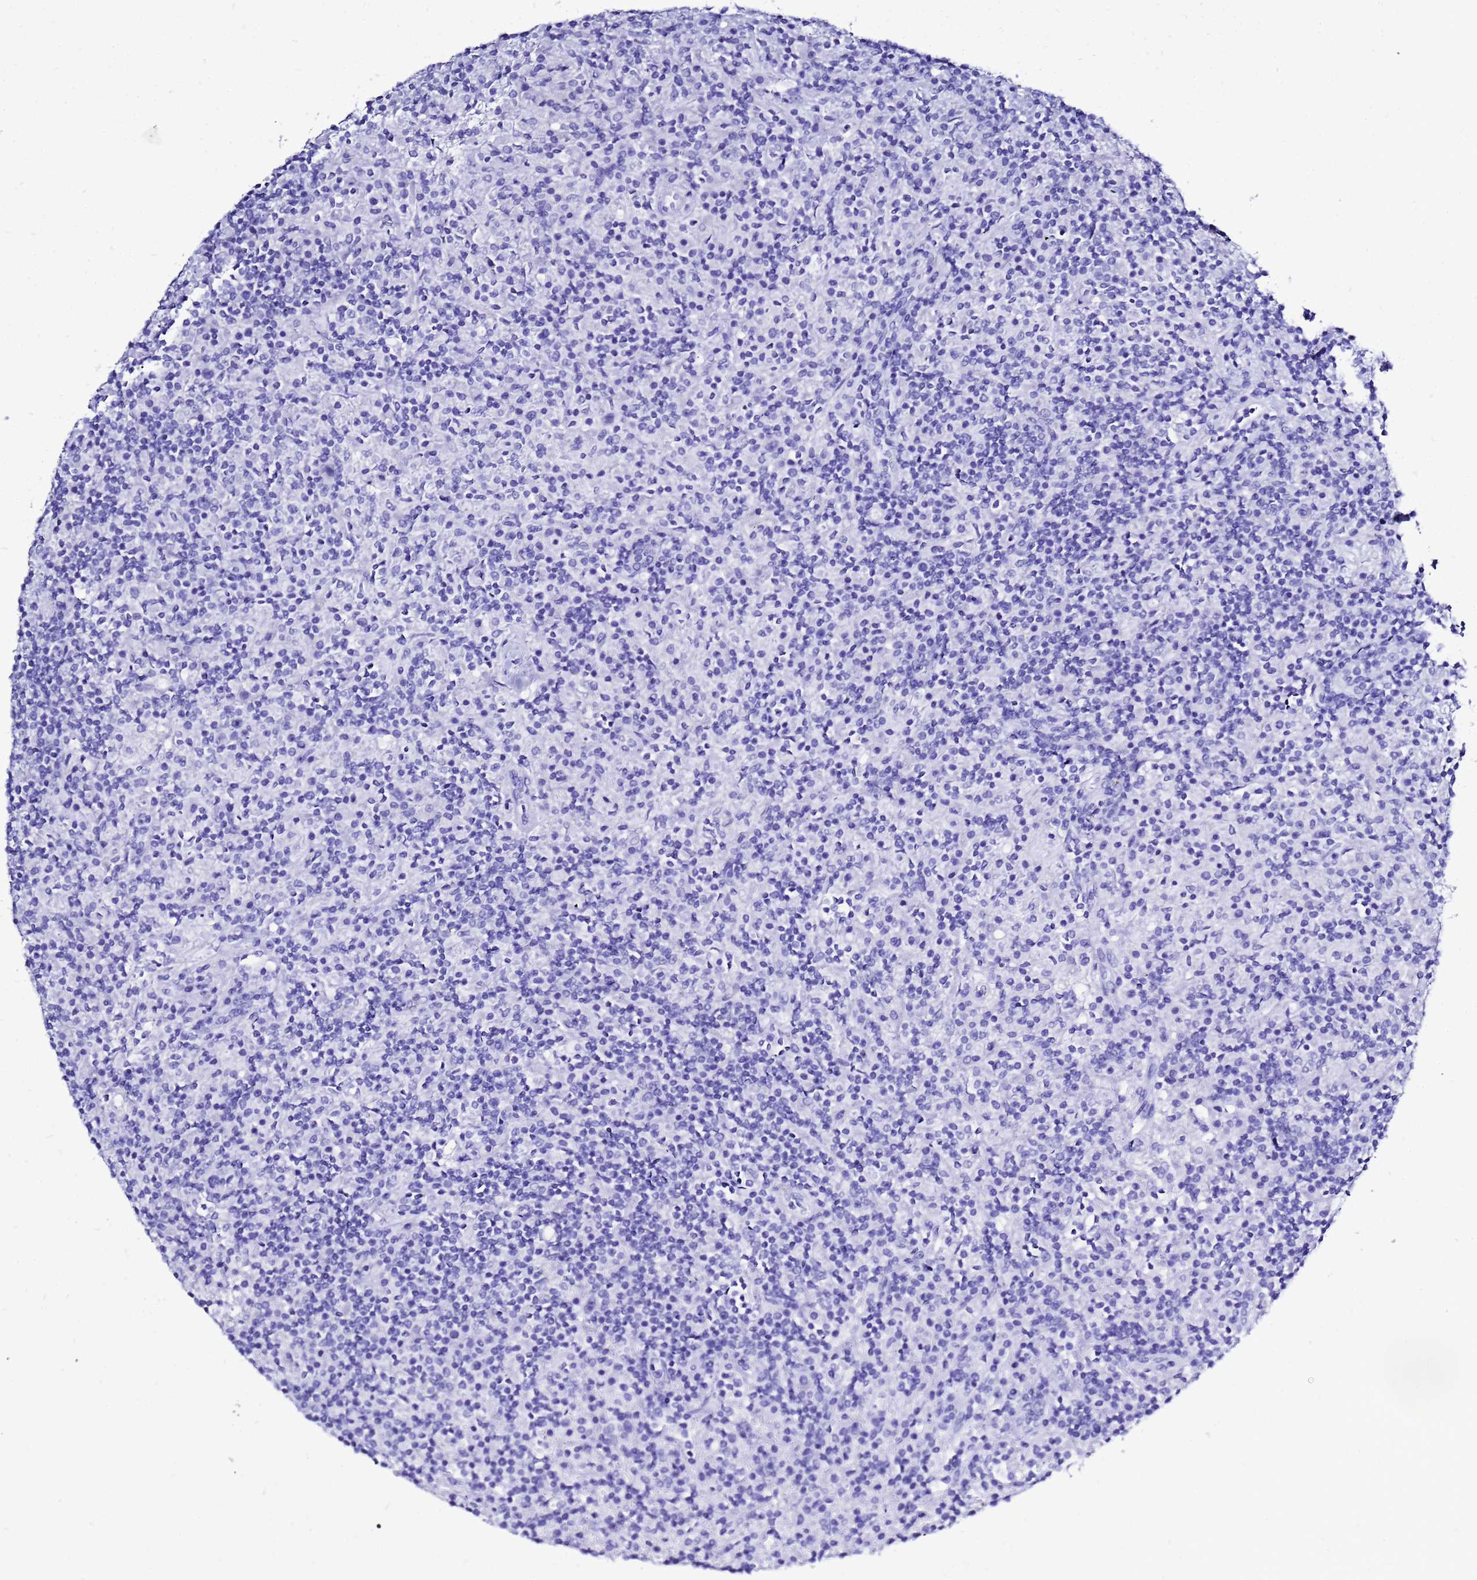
{"staining": {"intensity": "negative", "quantity": "none", "location": "none"}, "tissue": "lymphoma", "cell_type": "Tumor cells", "image_type": "cancer", "snomed": [{"axis": "morphology", "description": "Hodgkin's disease, NOS"}, {"axis": "topography", "description": "Lymph node"}], "caption": "A high-resolution histopathology image shows immunohistochemistry (IHC) staining of lymphoma, which reveals no significant staining in tumor cells.", "gene": "LIPF", "patient": {"sex": "male", "age": 70}}